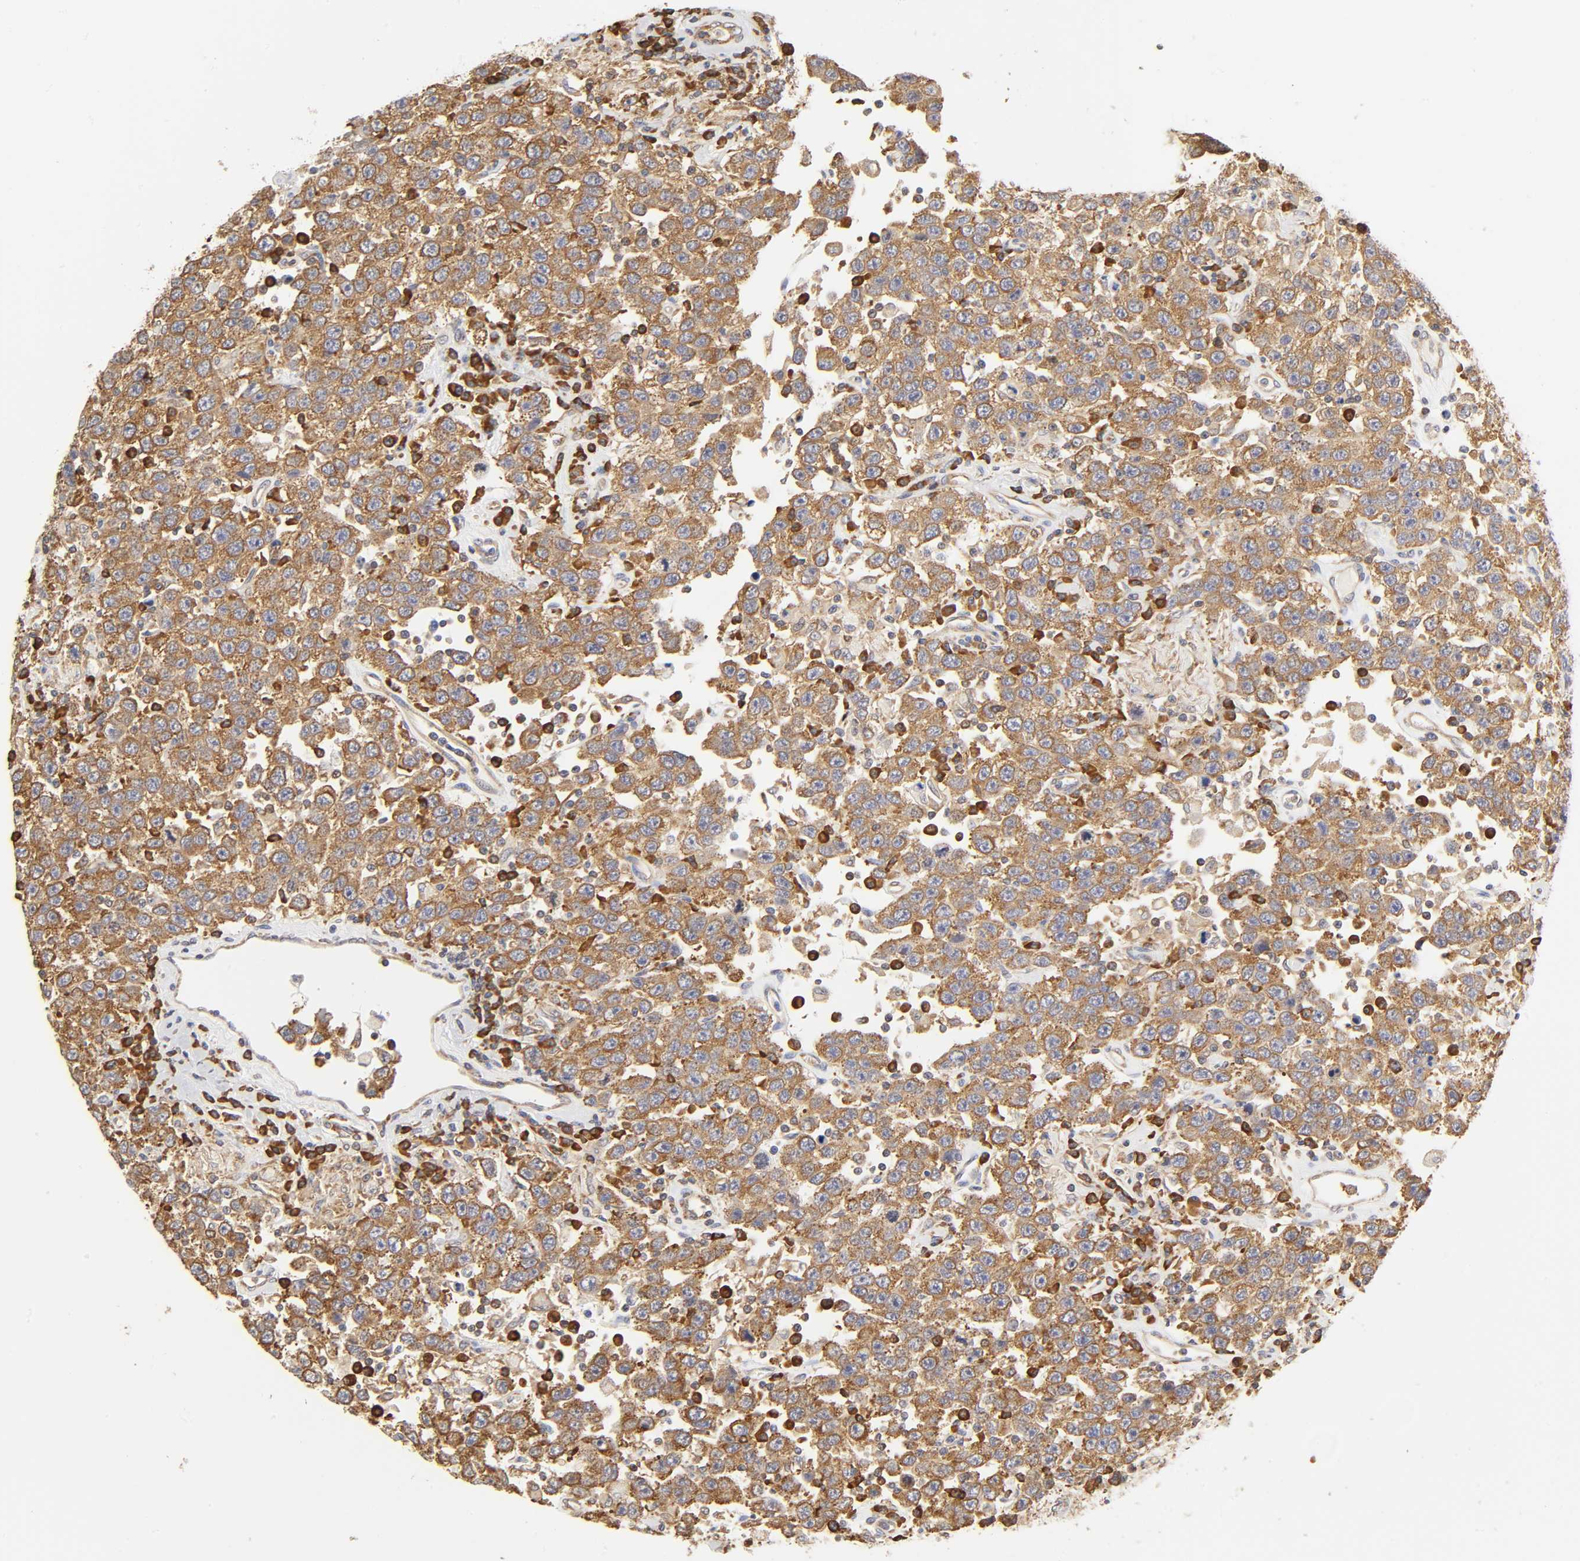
{"staining": {"intensity": "moderate", "quantity": ">75%", "location": "cytoplasmic/membranous"}, "tissue": "testis cancer", "cell_type": "Tumor cells", "image_type": "cancer", "snomed": [{"axis": "morphology", "description": "Seminoma, NOS"}, {"axis": "topography", "description": "Testis"}], "caption": "Immunohistochemistry (IHC) of human seminoma (testis) reveals medium levels of moderate cytoplasmic/membranous expression in approximately >75% of tumor cells. (brown staining indicates protein expression, while blue staining denotes nuclei).", "gene": "RPL14", "patient": {"sex": "male", "age": 41}}